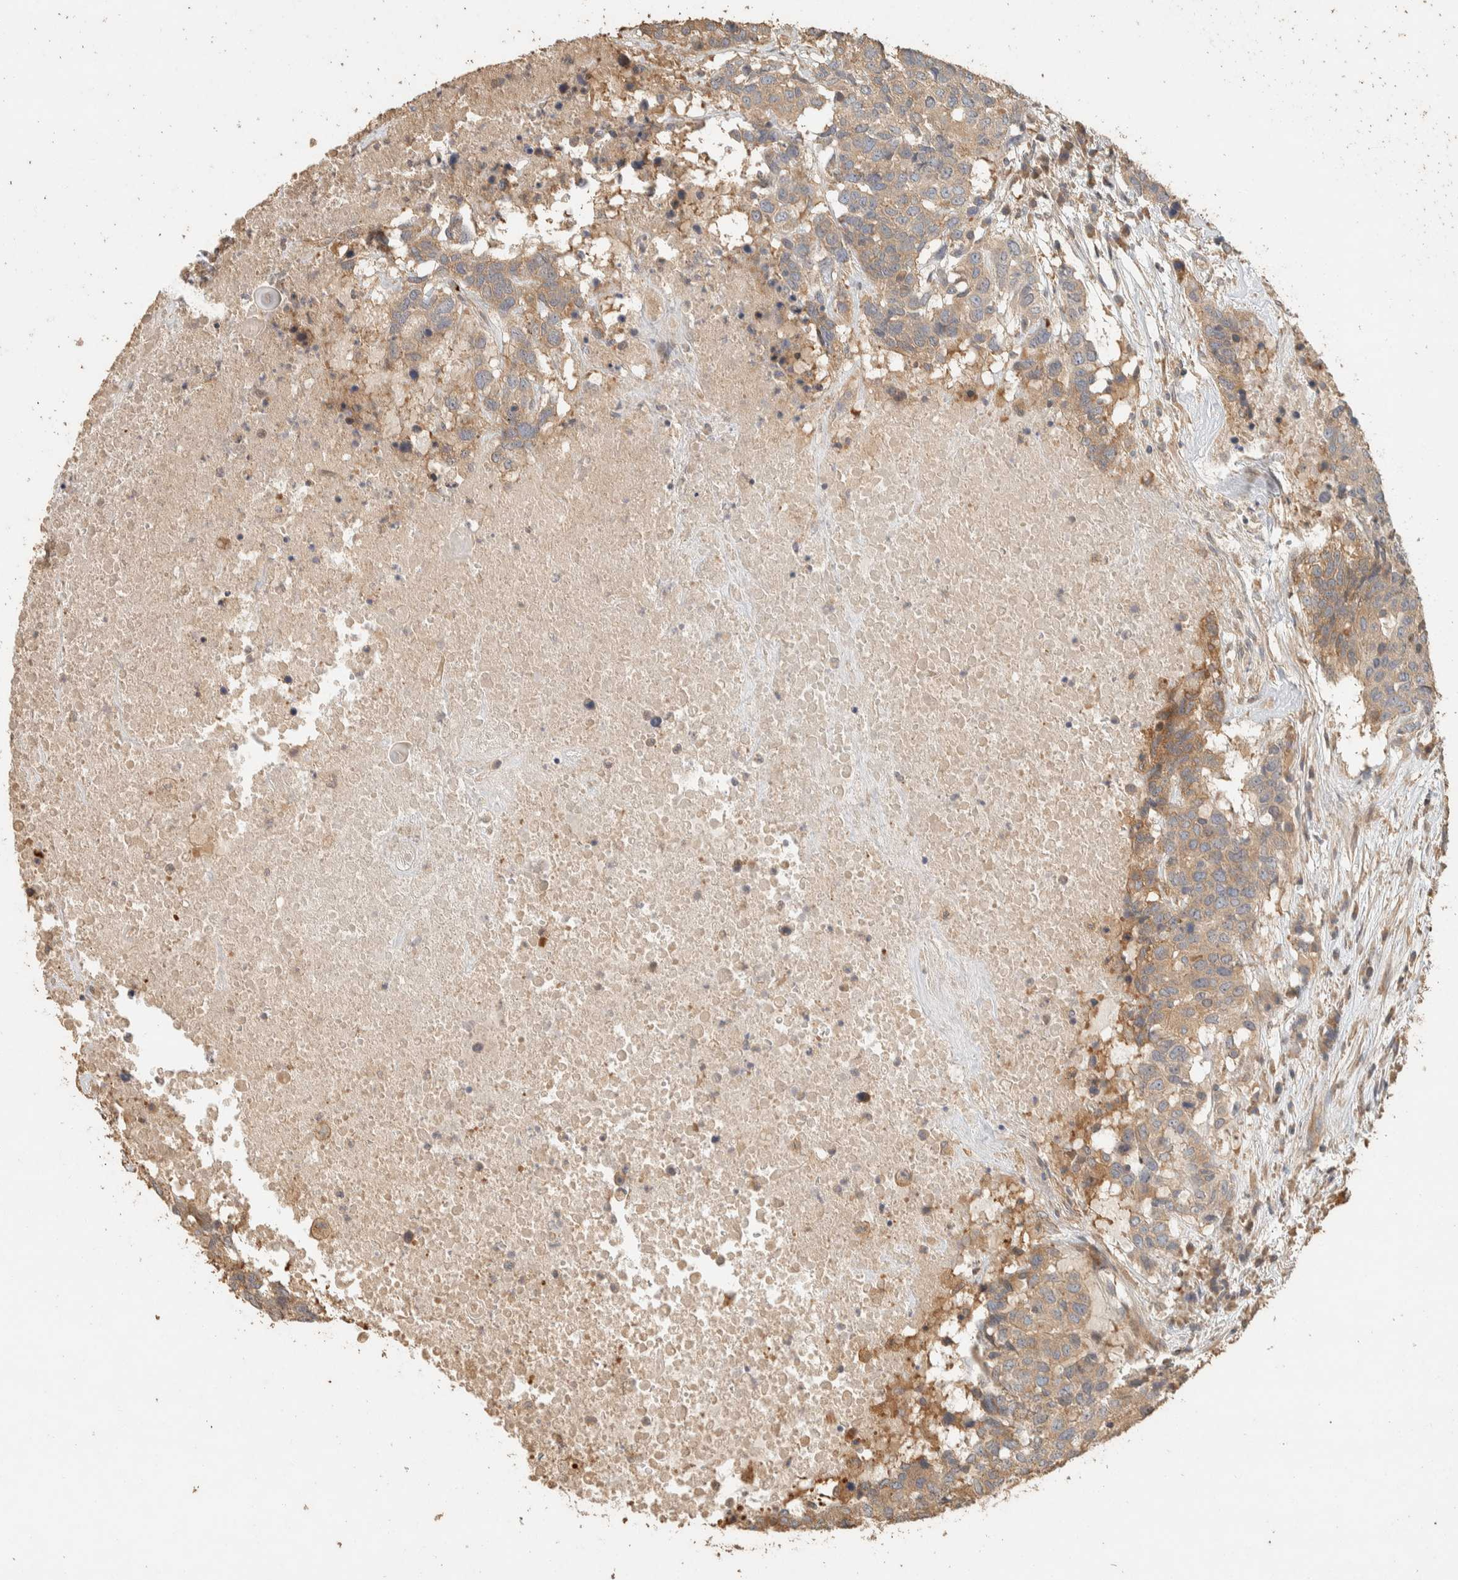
{"staining": {"intensity": "weak", "quantity": "25%-75%", "location": "cytoplasmic/membranous"}, "tissue": "head and neck cancer", "cell_type": "Tumor cells", "image_type": "cancer", "snomed": [{"axis": "morphology", "description": "Squamous cell carcinoma, NOS"}, {"axis": "topography", "description": "Head-Neck"}], "caption": "Head and neck squamous cell carcinoma was stained to show a protein in brown. There is low levels of weak cytoplasmic/membranous staining in about 25%-75% of tumor cells. (DAB IHC, brown staining for protein, blue staining for nuclei).", "gene": "EXOC7", "patient": {"sex": "male", "age": 66}}